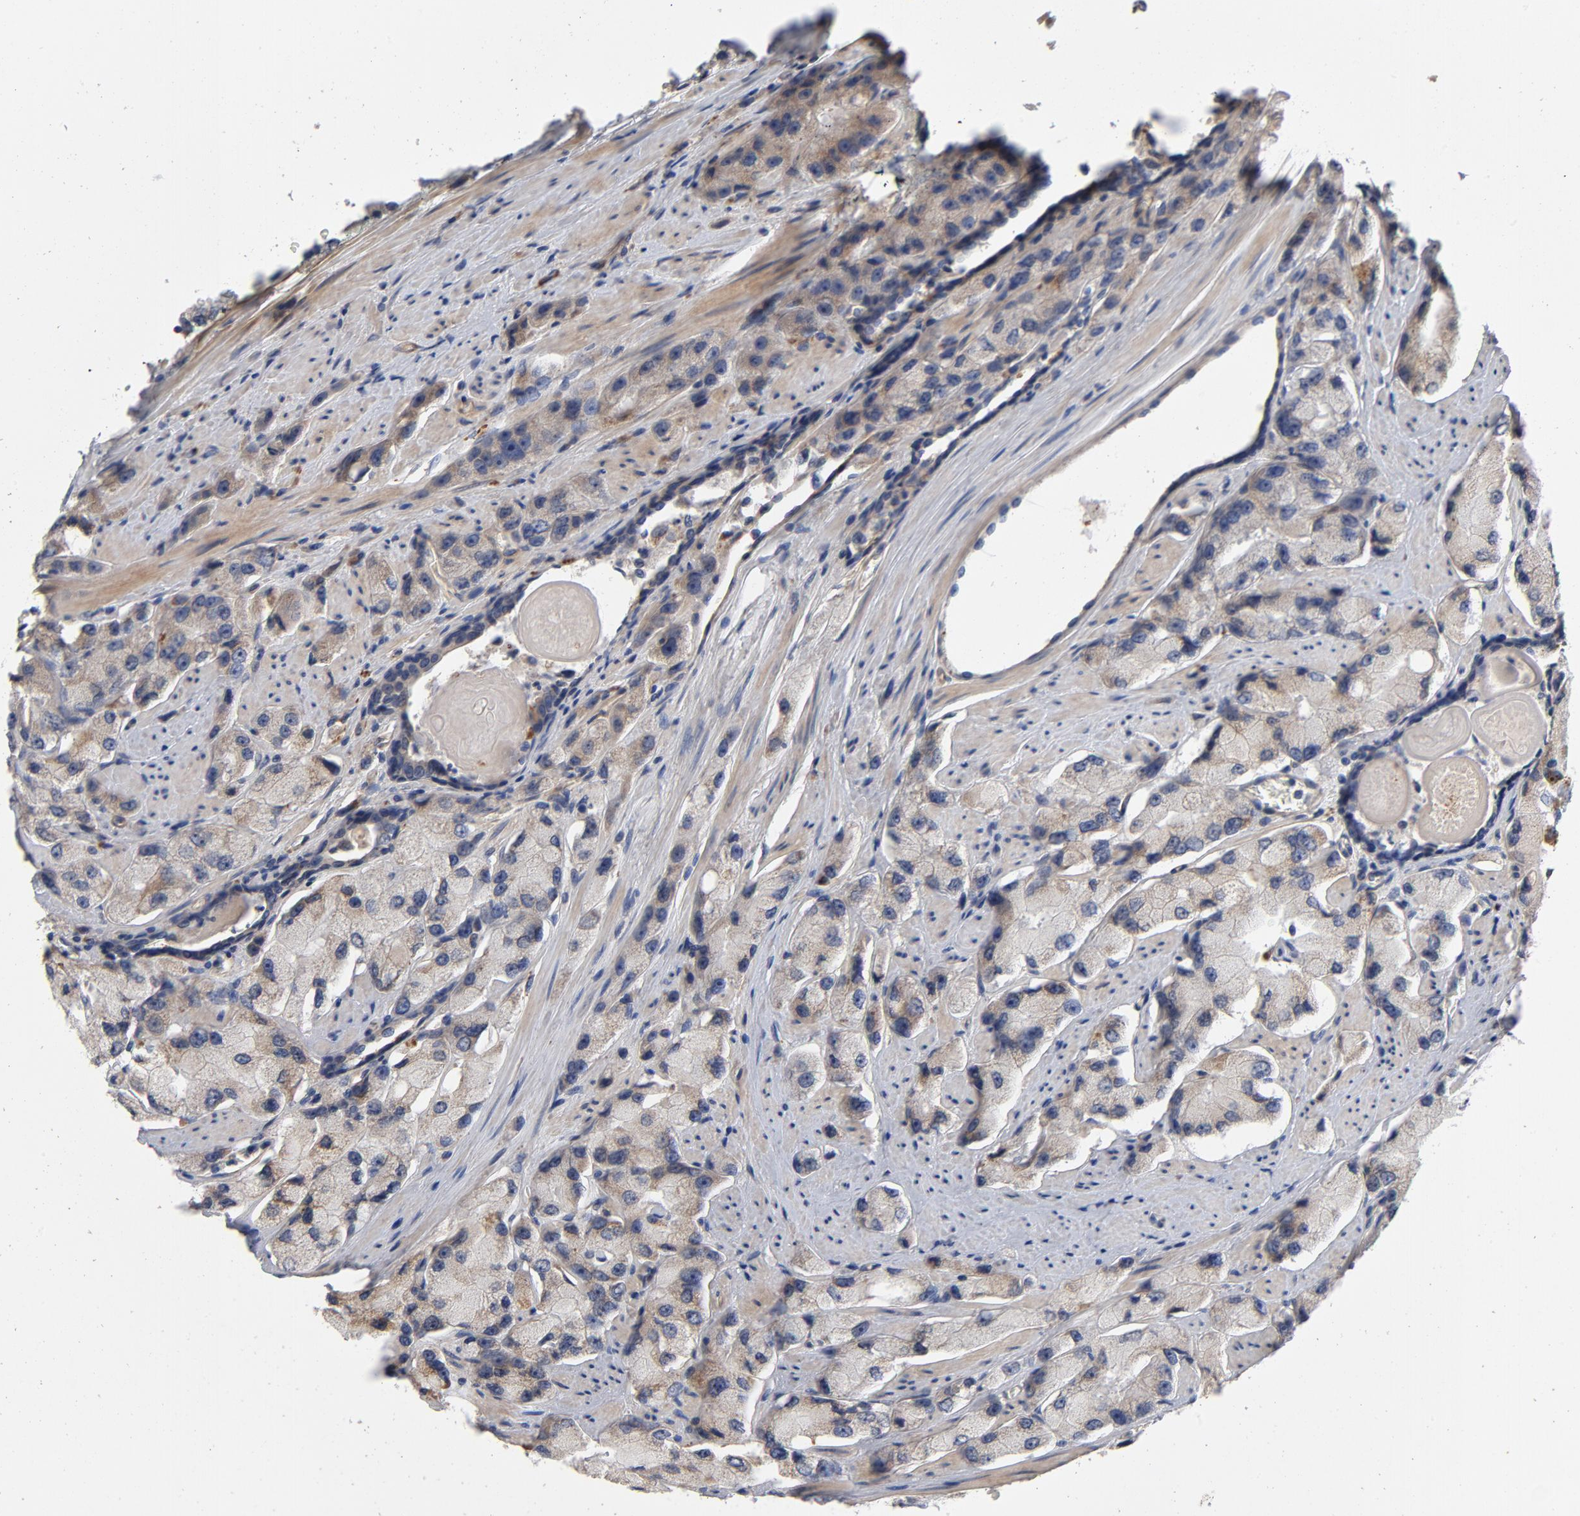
{"staining": {"intensity": "weak", "quantity": ">75%", "location": "cytoplasmic/membranous"}, "tissue": "prostate cancer", "cell_type": "Tumor cells", "image_type": "cancer", "snomed": [{"axis": "morphology", "description": "Adenocarcinoma, High grade"}, {"axis": "topography", "description": "Prostate"}], "caption": "Protein staining of prostate cancer (adenocarcinoma (high-grade)) tissue demonstrates weak cytoplasmic/membranous positivity in about >75% of tumor cells.", "gene": "CCDC134", "patient": {"sex": "male", "age": 58}}